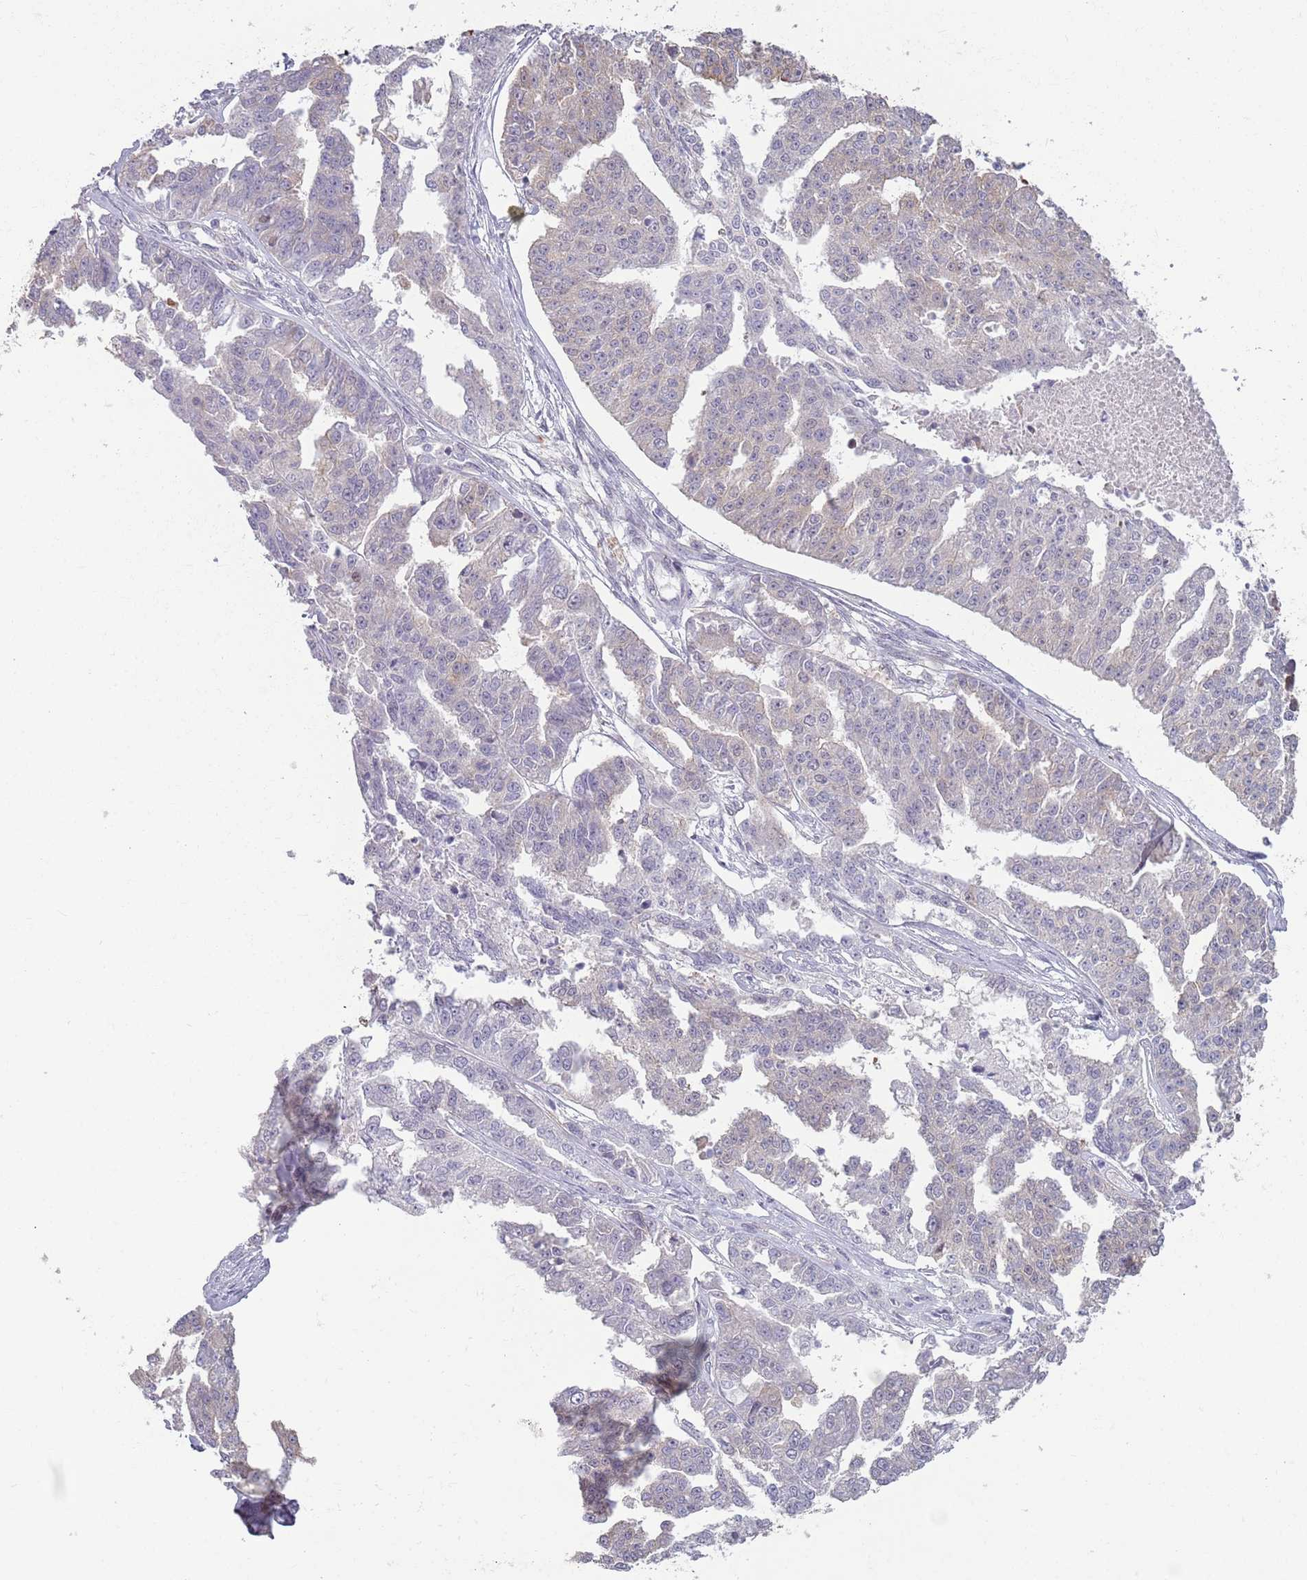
{"staining": {"intensity": "negative", "quantity": "none", "location": "none"}, "tissue": "ovarian cancer", "cell_type": "Tumor cells", "image_type": "cancer", "snomed": [{"axis": "morphology", "description": "Cystadenocarcinoma, serous, NOS"}, {"axis": "topography", "description": "Ovary"}], "caption": "Image shows no significant protein positivity in tumor cells of ovarian serous cystadenocarcinoma. (Stains: DAB (3,3'-diaminobenzidine) immunohistochemistry (IHC) with hematoxylin counter stain, Microscopy: brightfield microscopy at high magnification).", "gene": "LDHD", "patient": {"sex": "female", "age": 58}}